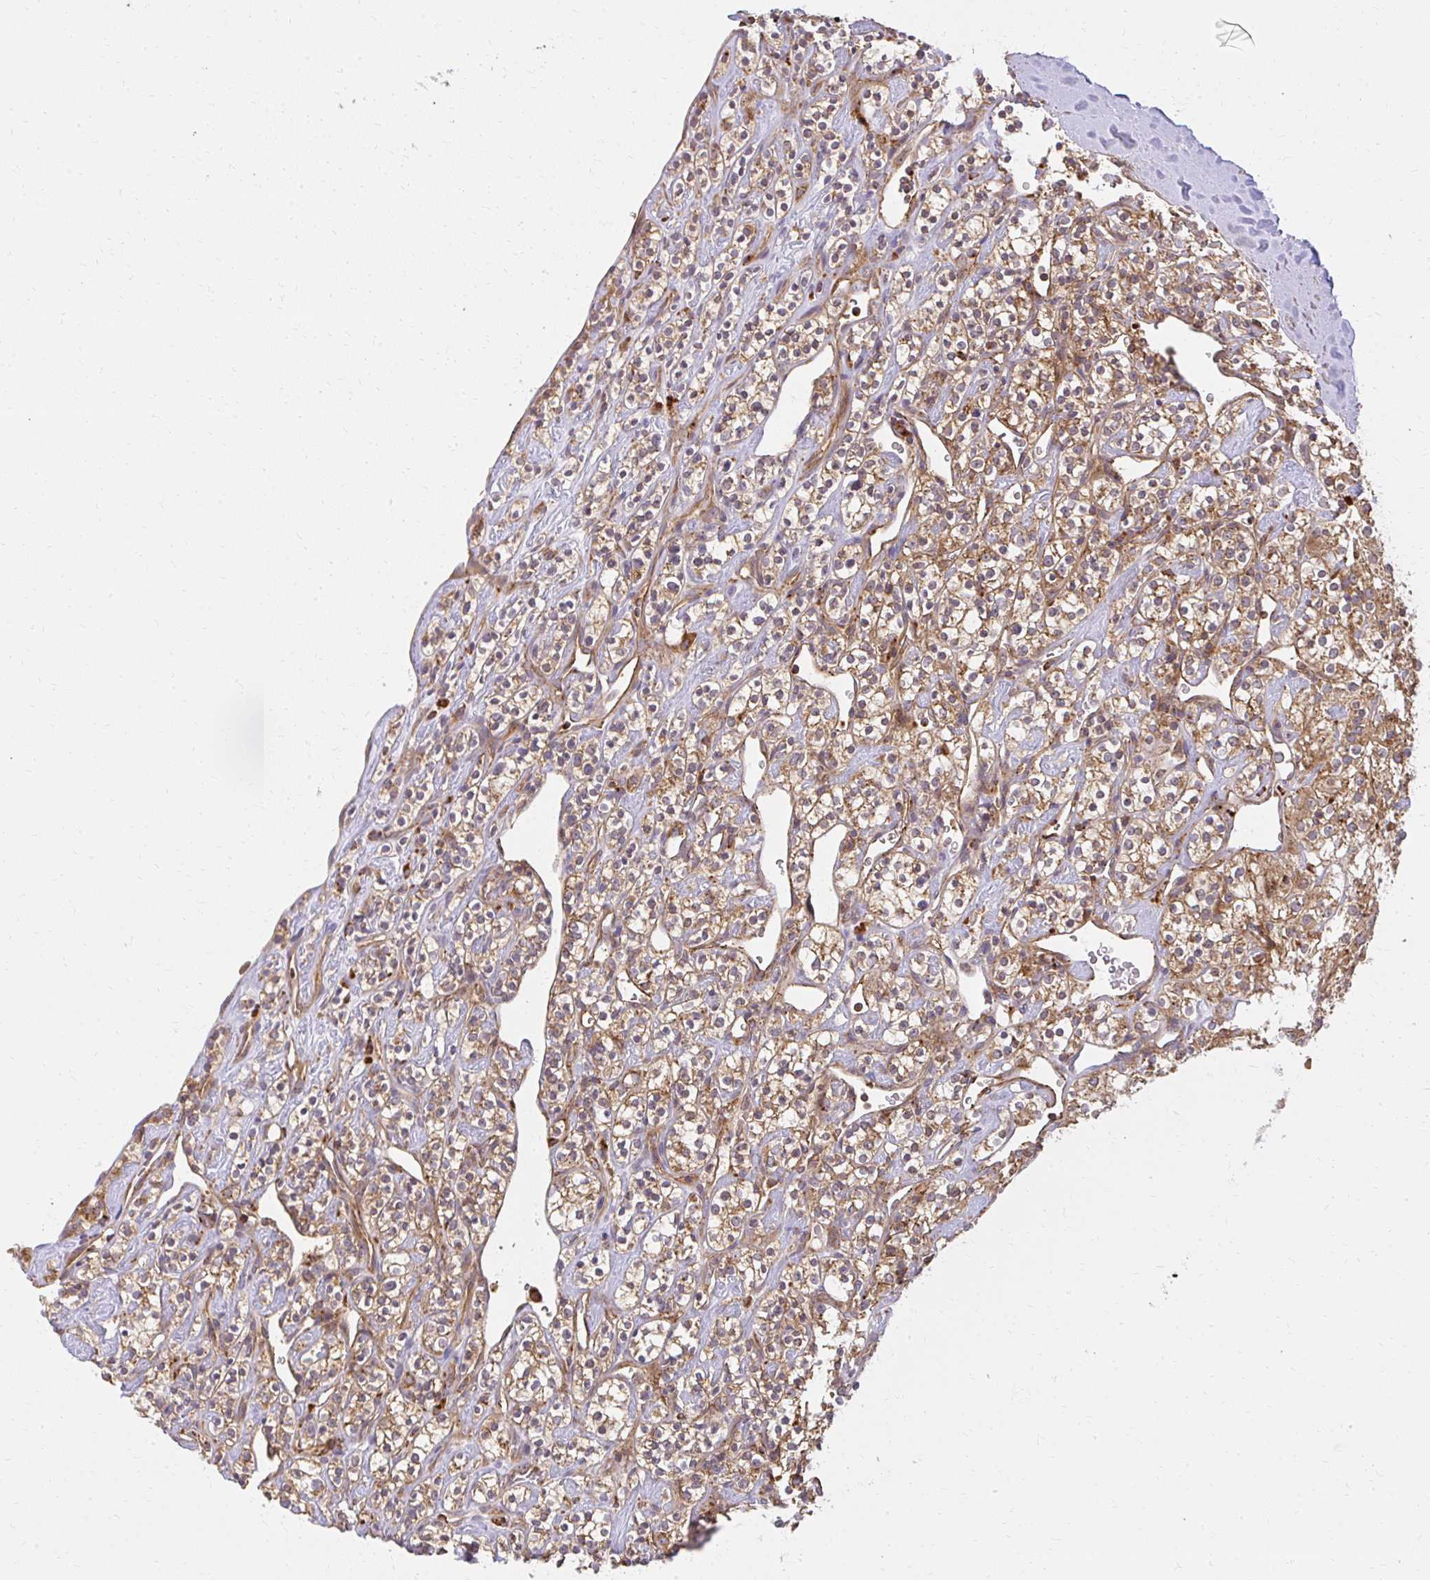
{"staining": {"intensity": "moderate", "quantity": ">75%", "location": "cytoplasmic/membranous"}, "tissue": "renal cancer", "cell_type": "Tumor cells", "image_type": "cancer", "snomed": [{"axis": "morphology", "description": "Adenocarcinoma, NOS"}, {"axis": "topography", "description": "Kidney"}], "caption": "Protein expression analysis of human renal adenocarcinoma reveals moderate cytoplasmic/membranous positivity in approximately >75% of tumor cells. The staining is performed using DAB (3,3'-diaminobenzidine) brown chromogen to label protein expression. The nuclei are counter-stained blue using hematoxylin.", "gene": "GNS", "patient": {"sex": "male", "age": 77}}